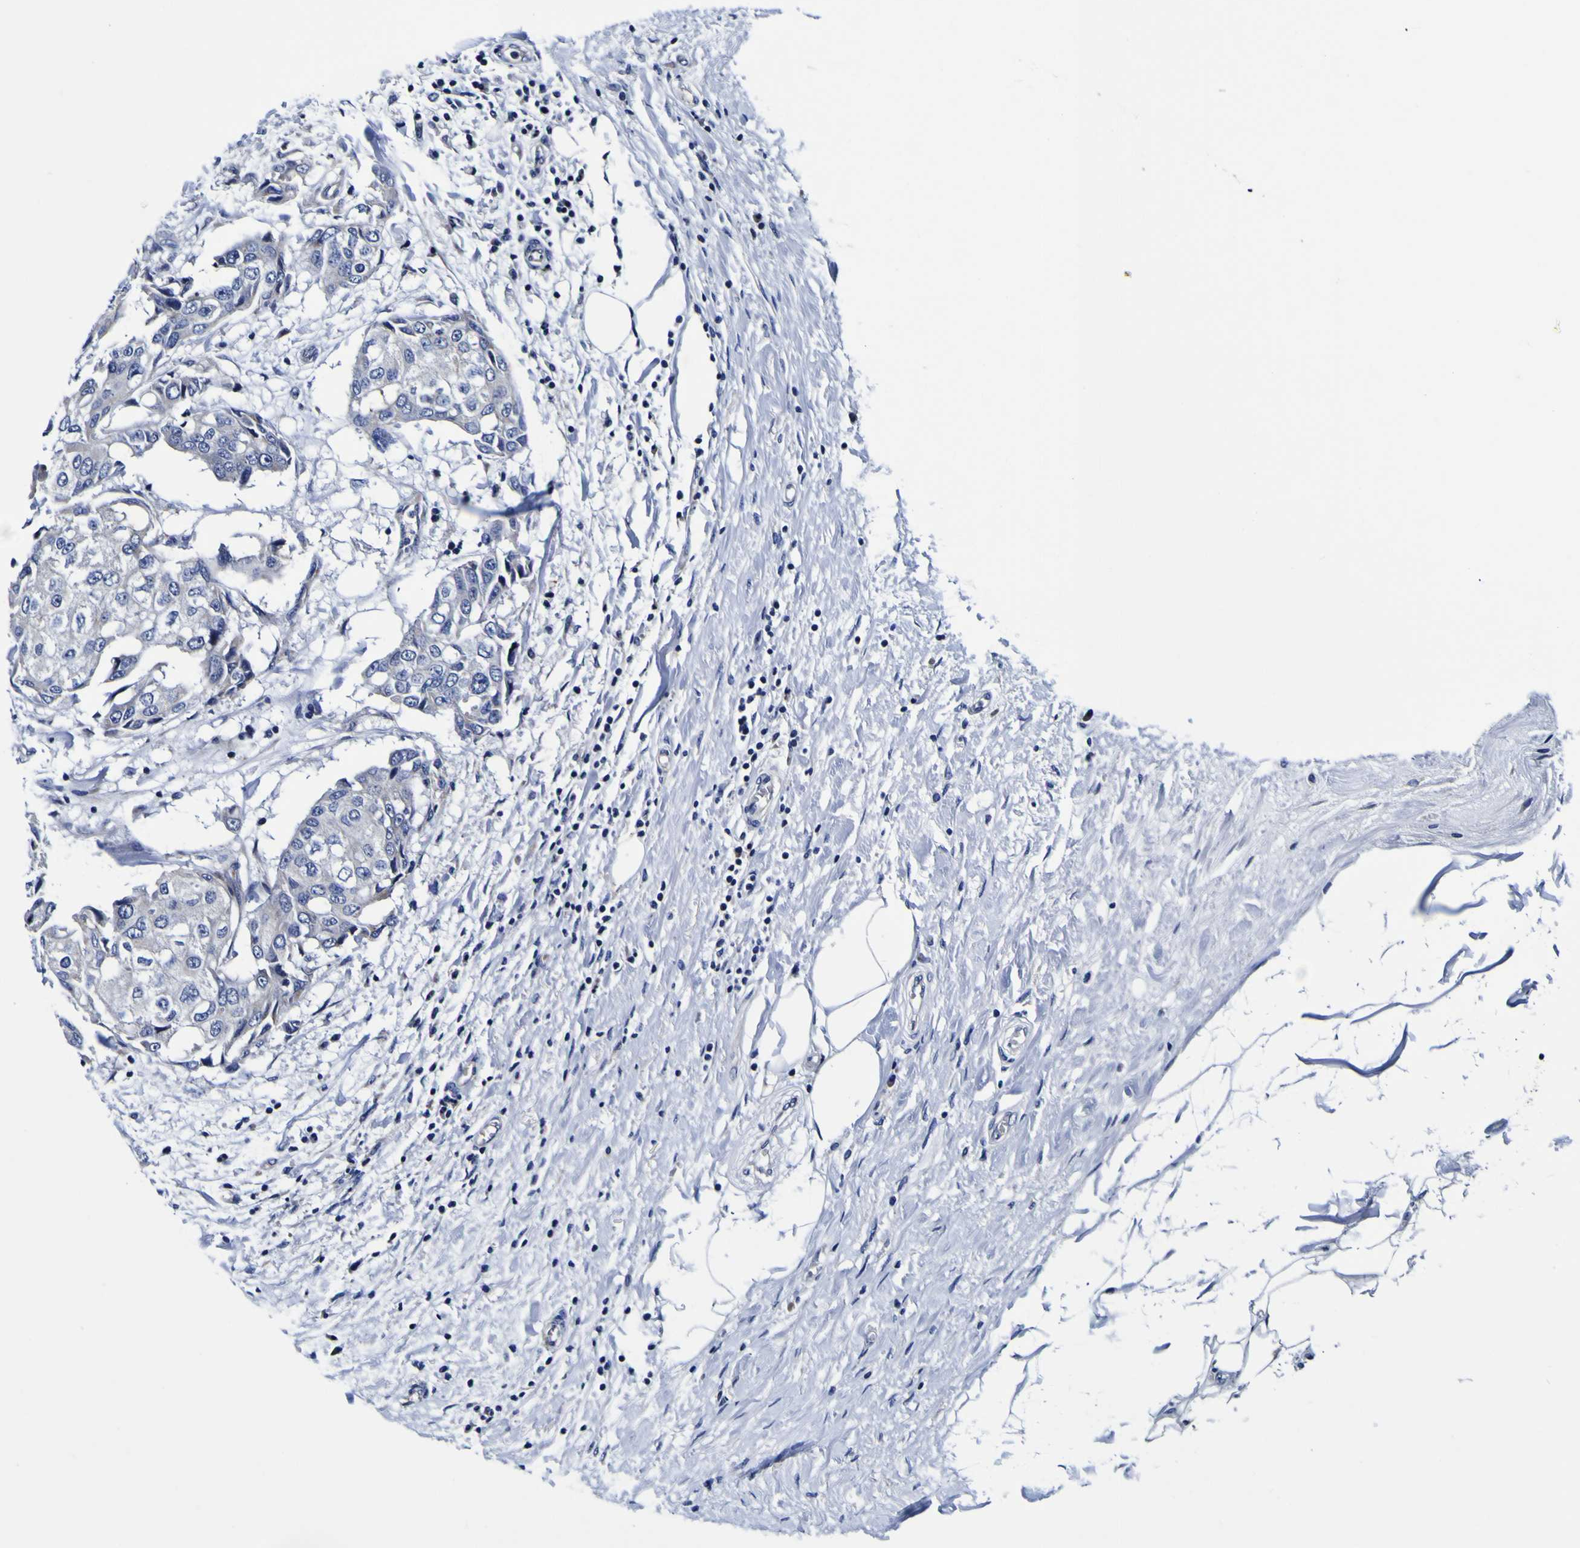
{"staining": {"intensity": "negative", "quantity": "none", "location": "none"}, "tissue": "breast cancer", "cell_type": "Tumor cells", "image_type": "cancer", "snomed": [{"axis": "morphology", "description": "Duct carcinoma"}, {"axis": "topography", "description": "Breast"}], "caption": "The immunohistochemistry image has no significant positivity in tumor cells of infiltrating ductal carcinoma (breast) tissue. (DAB (3,3'-diaminobenzidine) immunohistochemistry, high magnification).", "gene": "PDLIM4", "patient": {"sex": "female", "age": 27}}